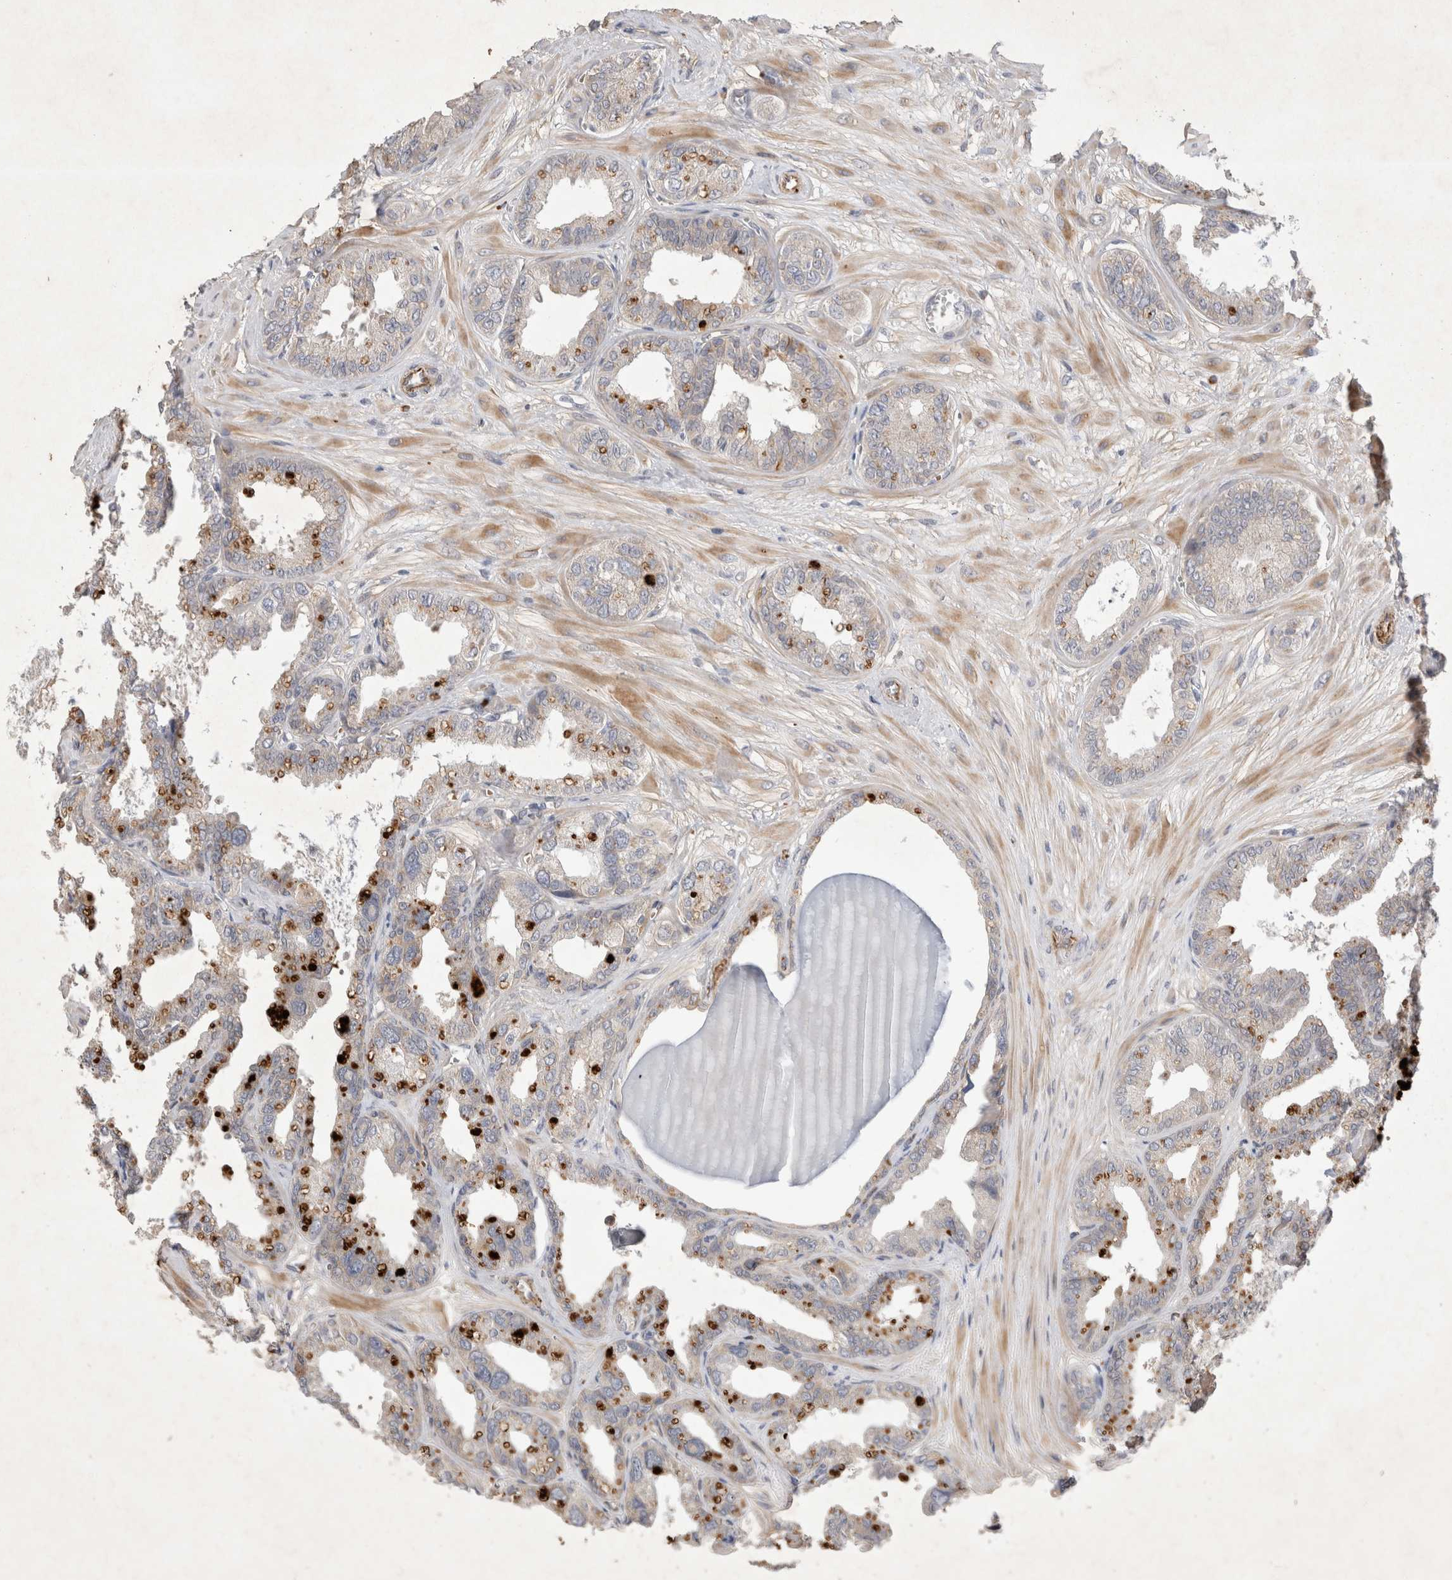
{"staining": {"intensity": "weak", "quantity": "25%-75%", "location": "cytoplasmic/membranous"}, "tissue": "seminal vesicle", "cell_type": "Glandular cells", "image_type": "normal", "snomed": [{"axis": "morphology", "description": "Normal tissue, NOS"}, {"axis": "topography", "description": "Prostate"}, {"axis": "topography", "description": "Seminal veicle"}], "caption": "Immunohistochemistry histopathology image of normal seminal vesicle stained for a protein (brown), which displays low levels of weak cytoplasmic/membranous expression in approximately 25%-75% of glandular cells.", "gene": "NMU", "patient": {"sex": "male", "age": 51}}